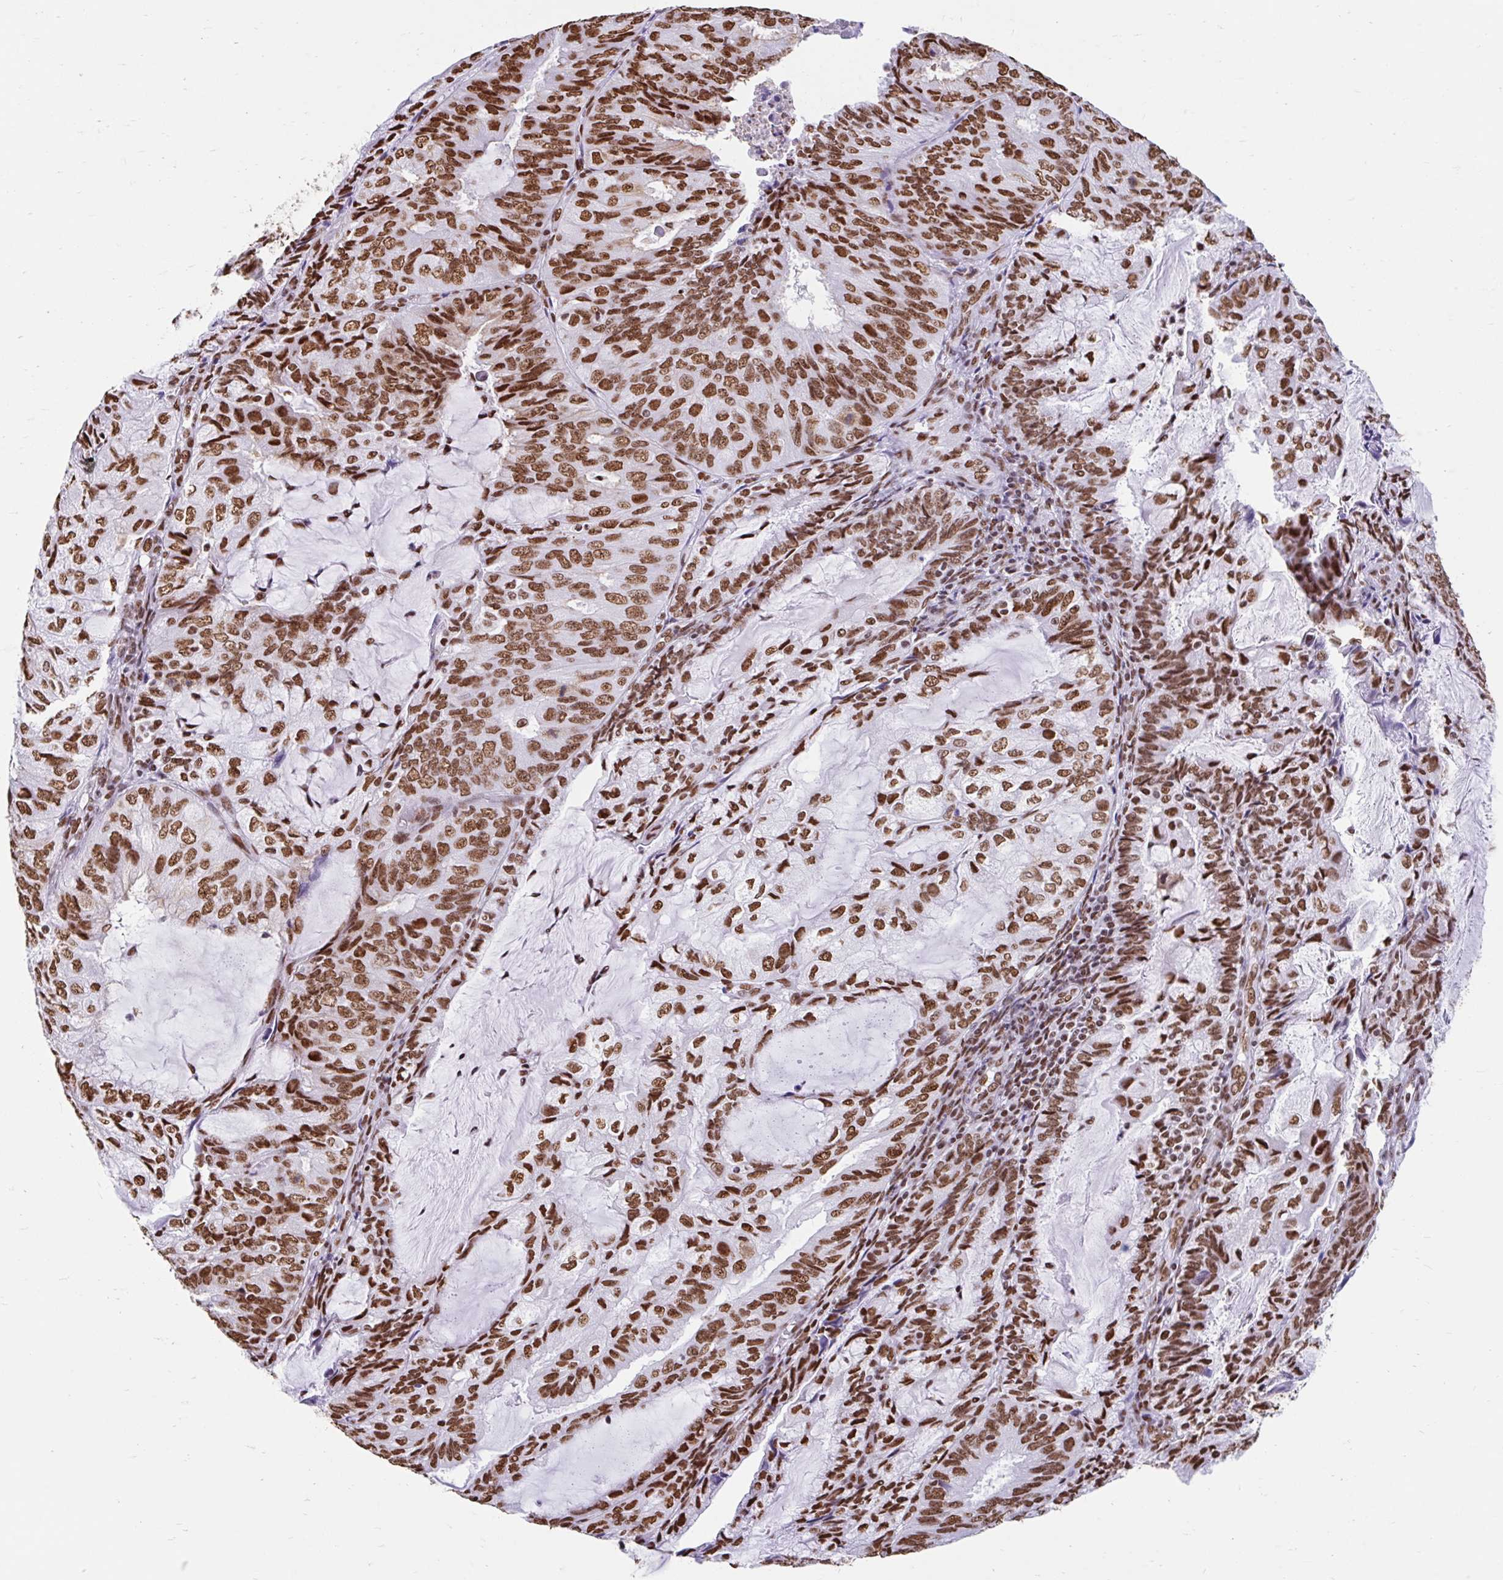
{"staining": {"intensity": "moderate", "quantity": ">75%", "location": "nuclear"}, "tissue": "endometrial cancer", "cell_type": "Tumor cells", "image_type": "cancer", "snomed": [{"axis": "morphology", "description": "Adenocarcinoma, NOS"}, {"axis": "topography", "description": "Endometrium"}], "caption": "A high-resolution histopathology image shows immunohistochemistry (IHC) staining of endometrial cancer (adenocarcinoma), which displays moderate nuclear positivity in approximately >75% of tumor cells.", "gene": "KHDRBS1", "patient": {"sex": "female", "age": 81}}